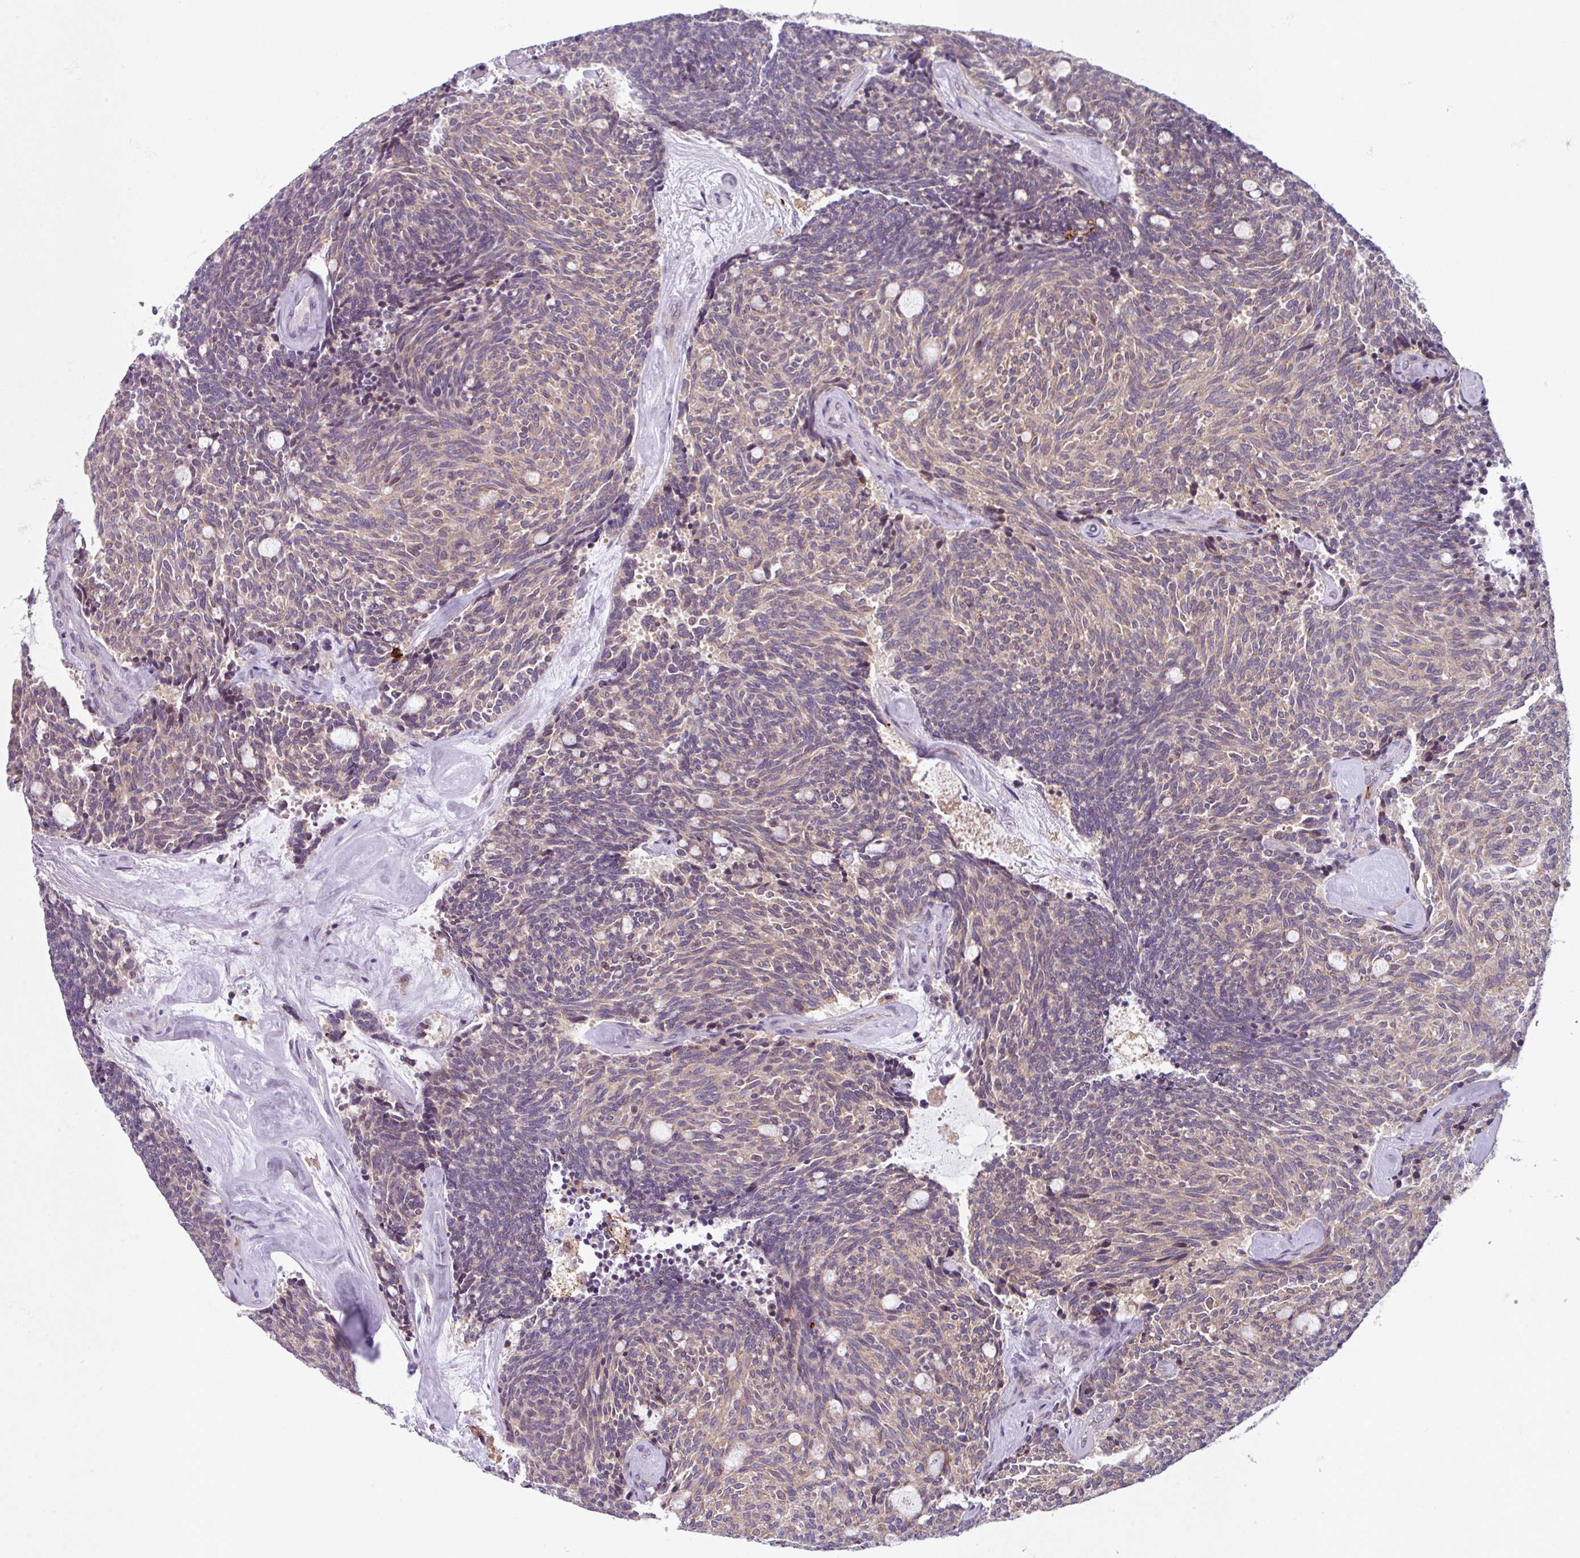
{"staining": {"intensity": "weak", "quantity": "25%-75%", "location": "cytoplasmic/membranous"}, "tissue": "carcinoid", "cell_type": "Tumor cells", "image_type": "cancer", "snomed": [{"axis": "morphology", "description": "Carcinoid, malignant, NOS"}, {"axis": "topography", "description": "Pancreas"}], "caption": "A photomicrograph of human carcinoid stained for a protein exhibits weak cytoplasmic/membranous brown staining in tumor cells.", "gene": "NEDD9", "patient": {"sex": "female", "age": 54}}